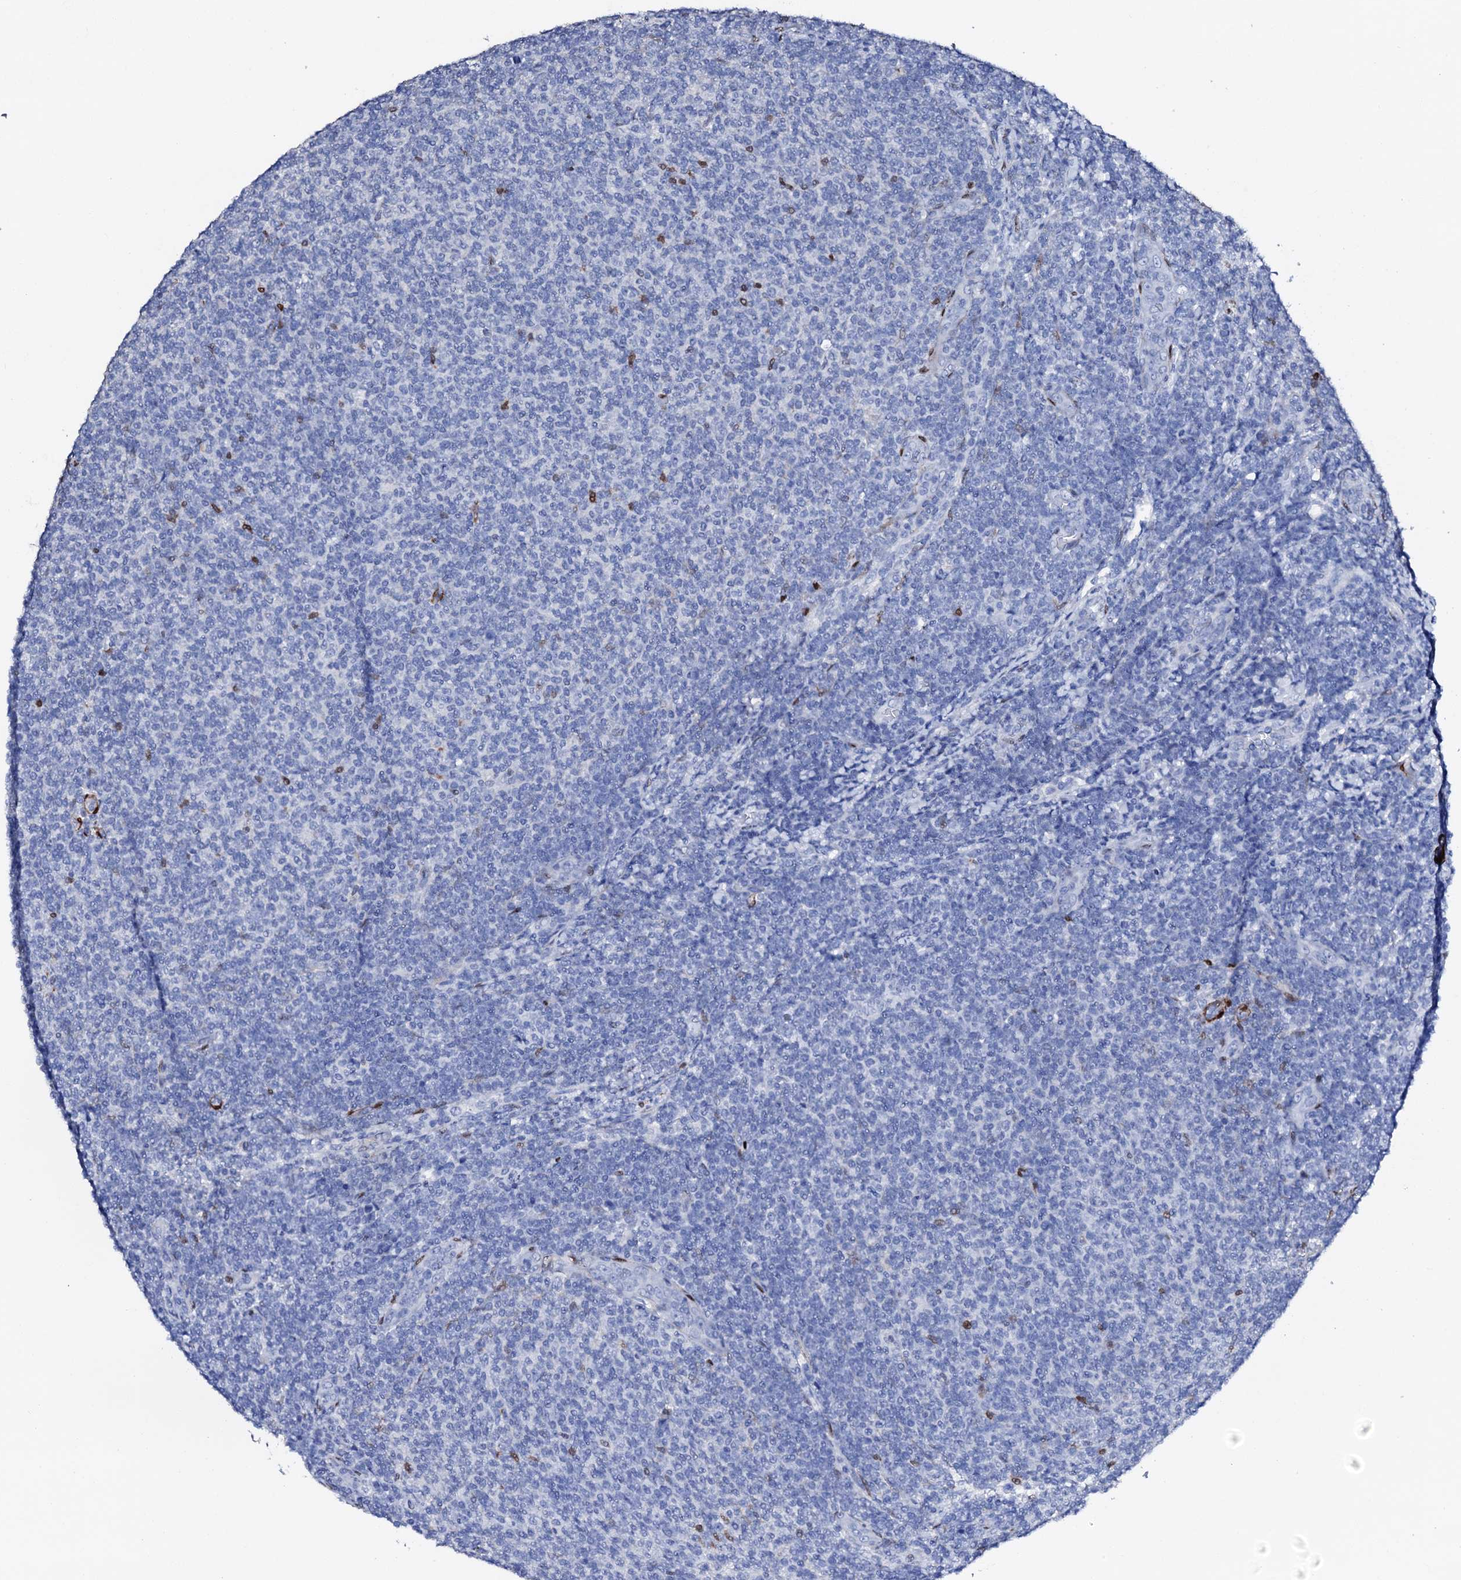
{"staining": {"intensity": "negative", "quantity": "none", "location": "none"}, "tissue": "lymphoma", "cell_type": "Tumor cells", "image_type": "cancer", "snomed": [{"axis": "morphology", "description": "Malignant lymphoma, non-Hodgkin's type, Low grade"}, {"axis": "topography", "description": "Lymph node"}], "caption": "High magnification brightfield microscopy of lymphoma stained with DAB (3,3'-diaminobenzidine) (brown) and counterstained with hematoxylin (blue): tumor cells show no significant staining.", "gene": "NRIP2", "patient": {"sex": "male", "age": 66}}